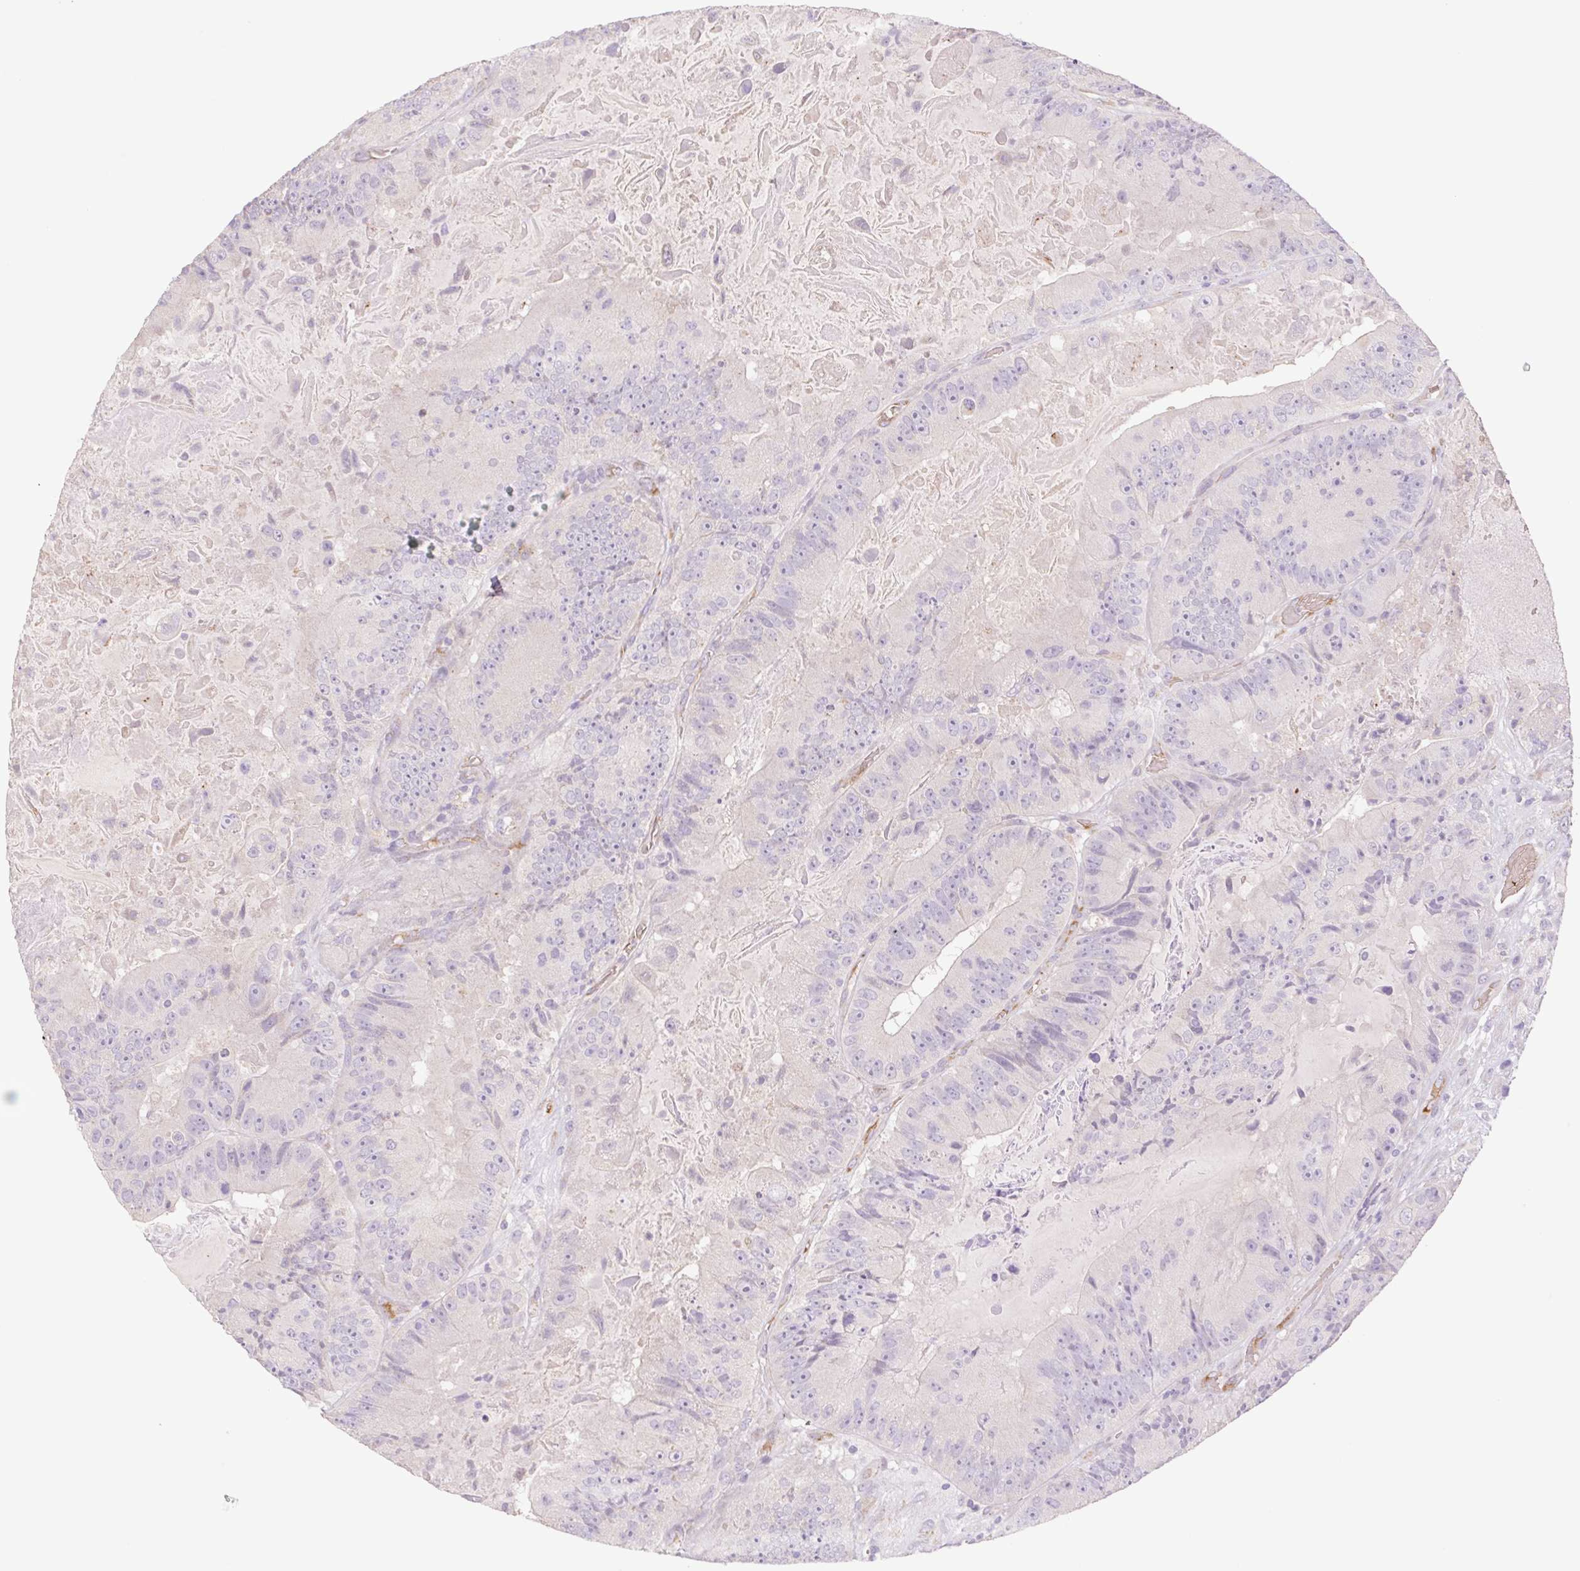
{"staining": {"intensity": "negative", "quantity": "none", "location": "none"}, "tissue": "colorectal cancer", "cell_type": "Tumor cells", "image_type": "cancer", "snomed": [{"axis": "morphology", "description": "Adenocarcinoma, NOS"}, {"axis": "topography", "description": "Colon"}], "caption": "Protein analysis of colorectal adenocarcinoma demonstrates no significant staining in tumor cells.", "gene": "IGFL3", "patient": {"sex": "female", "age": 86}}